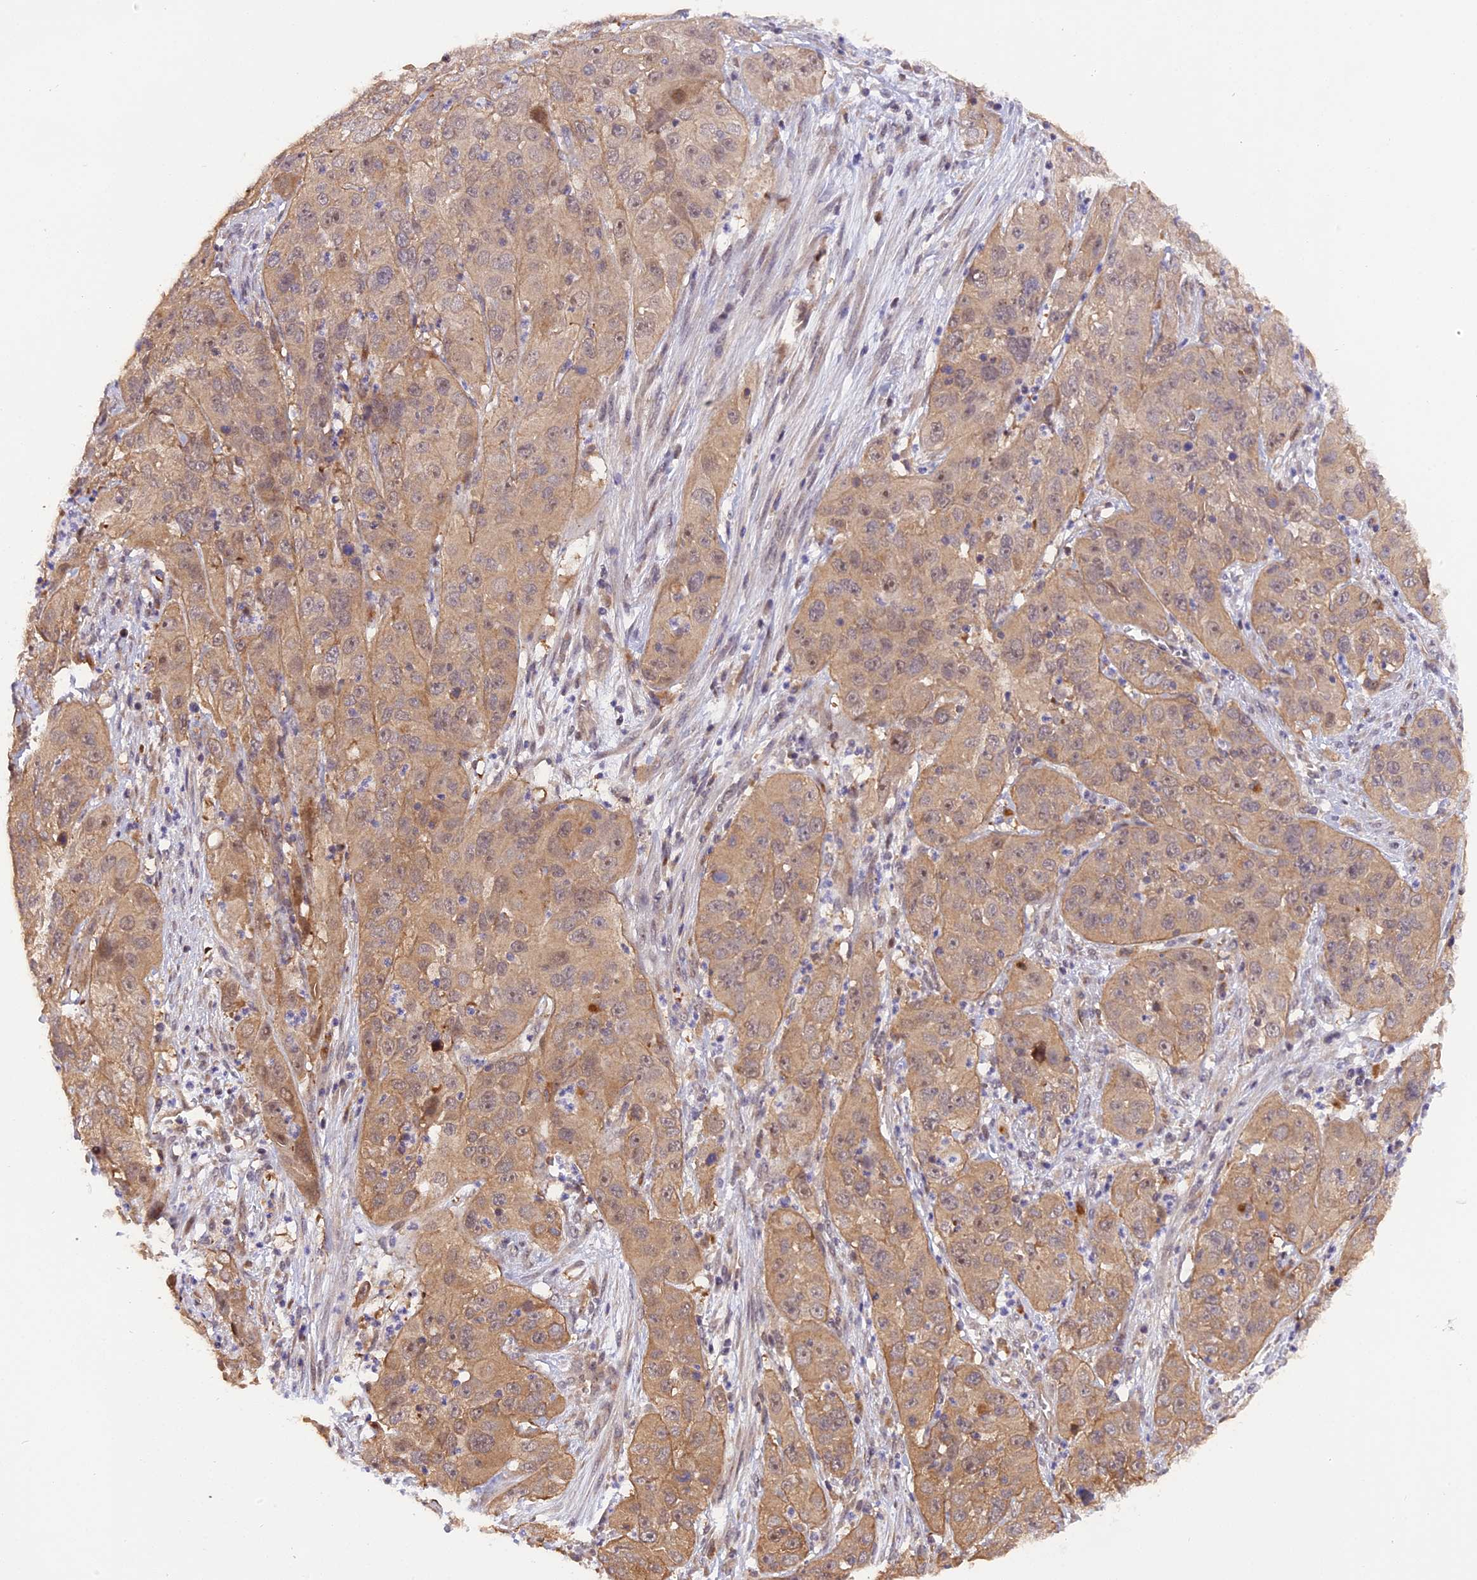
{"staining": {"intensity": "moderate", "quantity": ">75%", "location": "cytoplasmic/membranous"}, "tissue": "cervical cancer", "cell_type": "Tumor cells", "image_type": "cancer", "snomed": [{"axis": "morphology", "description": "Squamous cell carcinoma, NOS"}, {"axis": "topography", "description": "Cervix"}], "caption": "High-magnification brightfield microscopy of squamous cell carcinoma (cervical) stained with DAB (3,3'-diaminobenzidine) (brown) and counterstained with hematoxylin (blue). tumor cells exhibit moderate cytoplasmic/membranous positivity is seen in about>75% of cells.", "gene": "SAMD4A", "patient": {"sex": "female", "age": 32}}